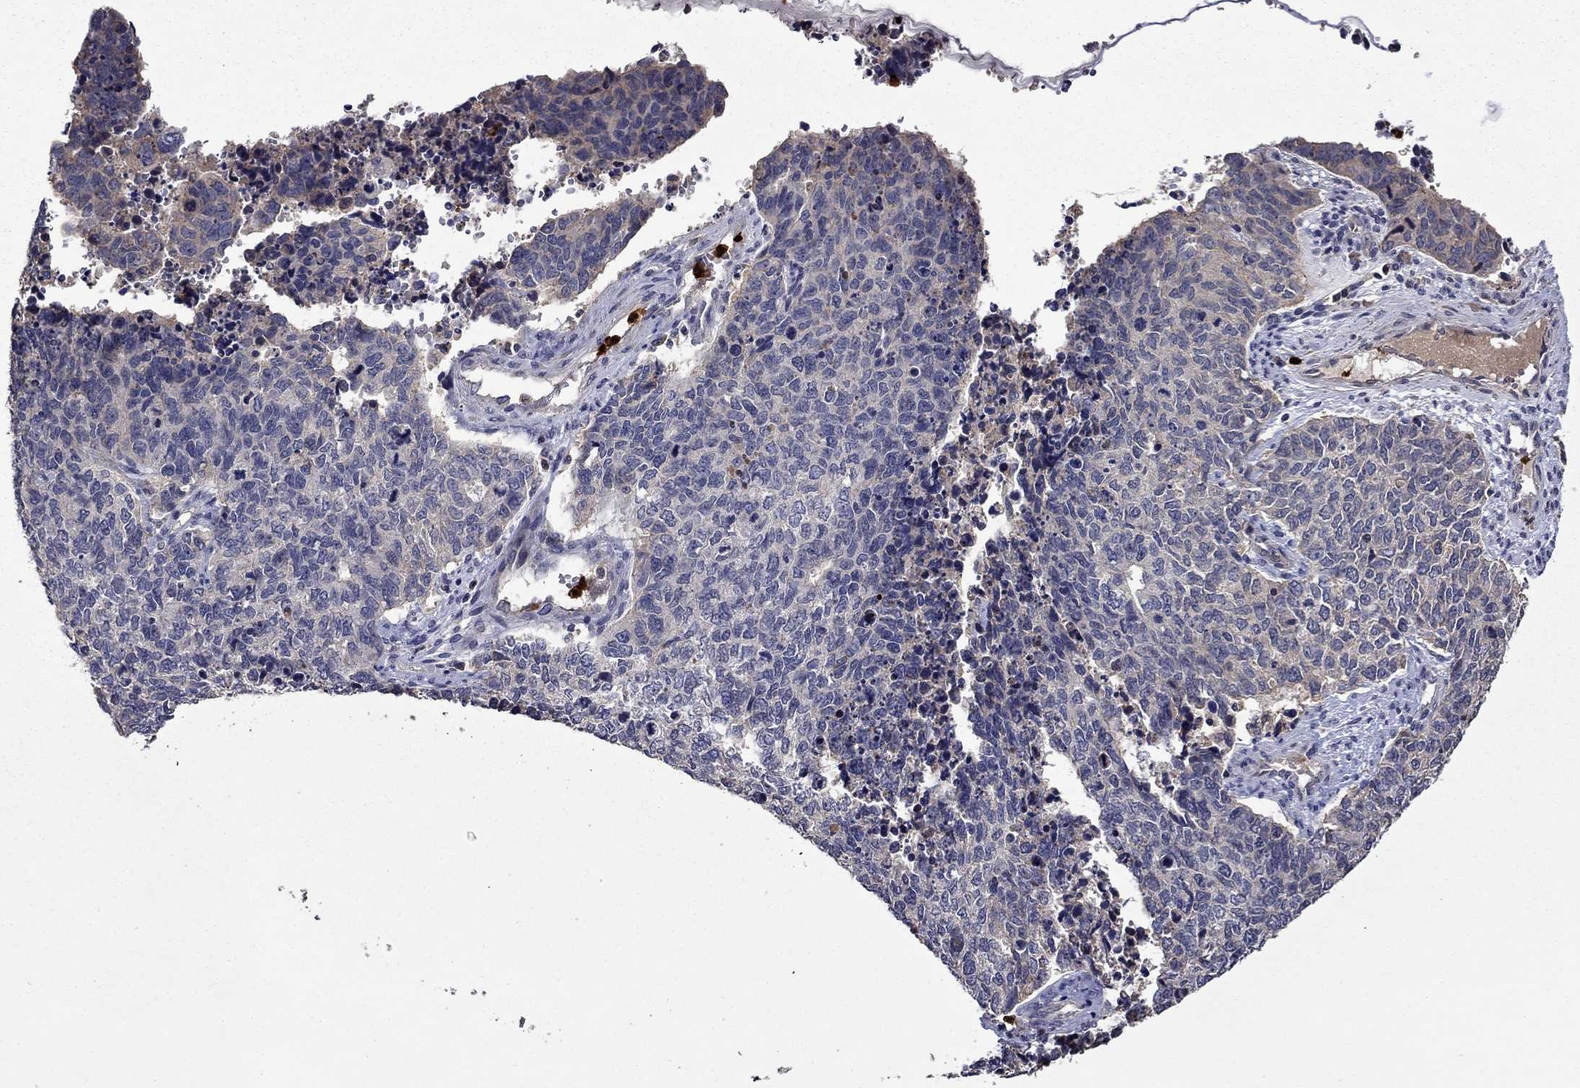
{"staining": {"intensity": "negative", "quantity": "none", "location": "none"}, "tissue": "cervical cancer", "cell_type": "Tumor cells", "image_type": "cancer", "snomed": [{"axis": "morphology", "description": "Squamous cell carcinoma, NOS"}, {"axis": "topography", "description": "Cervix"}], "caption": "Immunohistochemistry of human cervical cancer (squamous cell carcinoma) exhibits no staining in tumor cells.", "gene": "SATB1", "patient": {"sex": "female", "age": 63}}